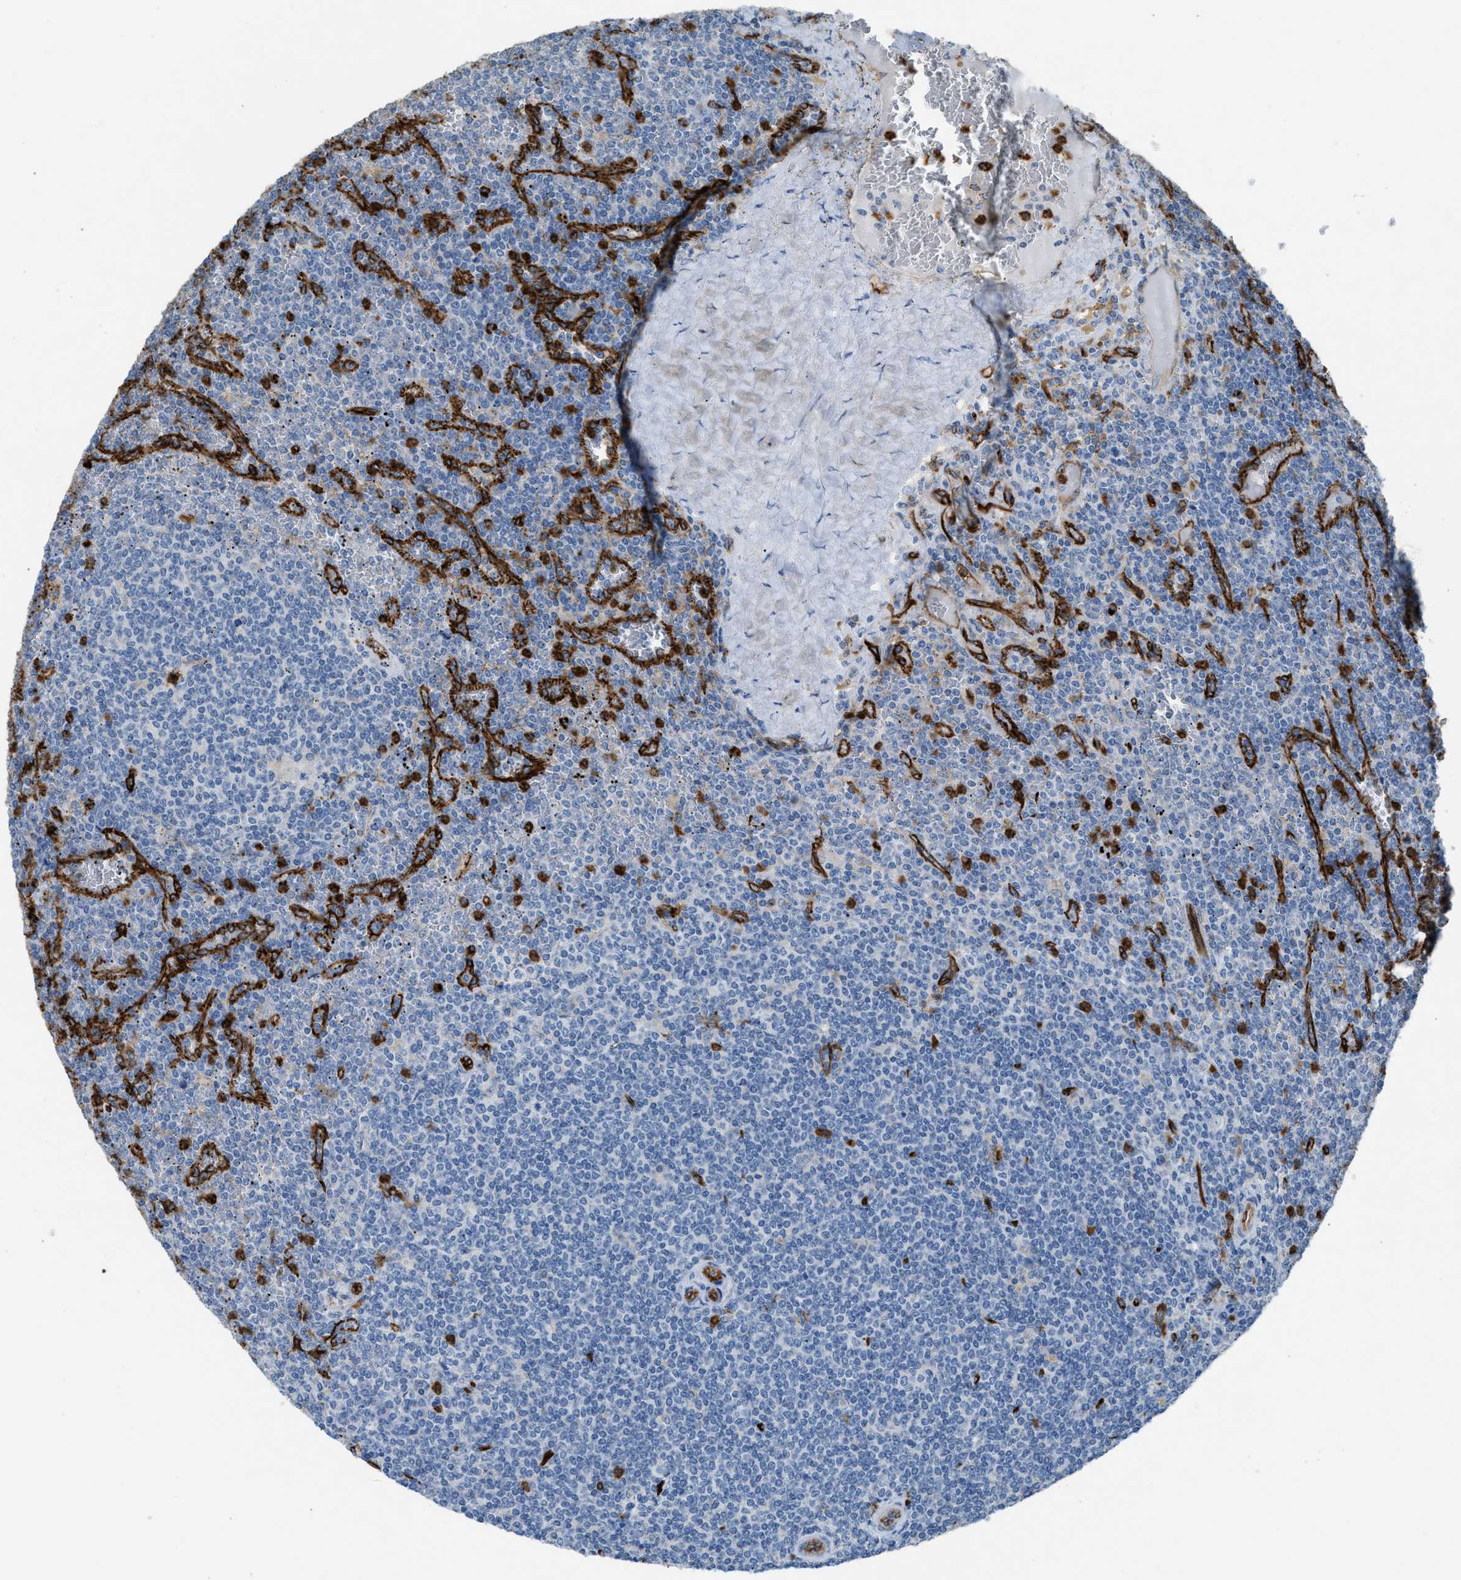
{"staining": {"intensity": "negative", "quantity": "none", "location": "none"}, "tissue": "lymphoma", "cell_type": "Tumor cells", "image_type": "cancer", "snomed": [{"axis": "morphology", "description": "Malignant lymphoma, non-Hodgkin's type, Low grade"}, {"axis": "topography", "description": "Spleen"}], "caption": "IHC histopathology image of neoplastic tissue: low-grade malignant lymphoma, non-Hodgkin's type stained with DAB (3,3'-diaminobenzidine) reveals no significant protein positivity in tumor cells.", "gene": "DYSF", "patient": {"sex": "female", "age": 19}}